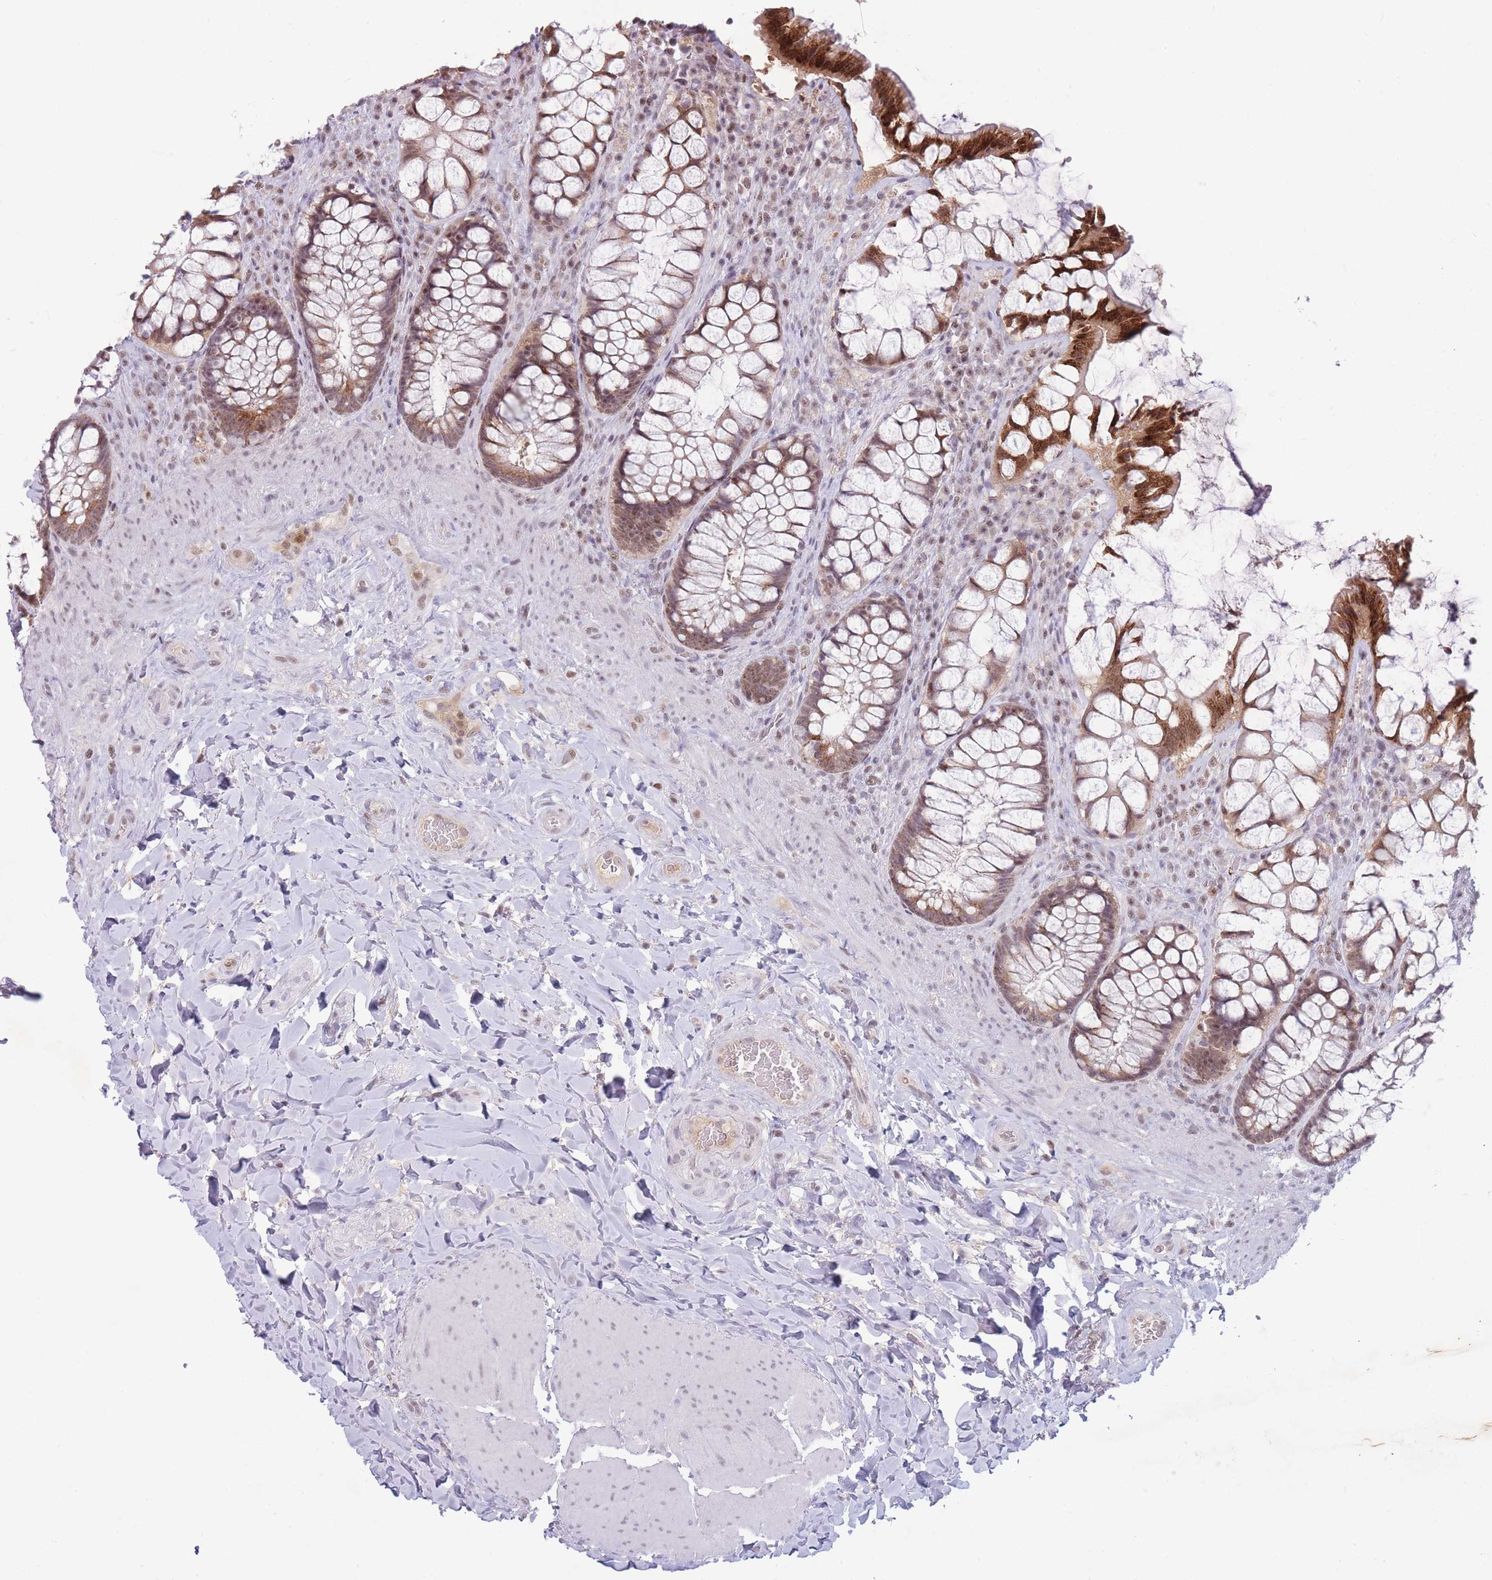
{"staining": {"intensity": "moderate", "quantity": ">75%", "location": "cytoplasmic/membranous,nuclear"}, "tissue": "rectum", "cell_type": "Glandular cells", "image_type": "normal", "snomed": [{"axis": "morphology", "description": "Normal tissue, NOS"}, {"axis": "topography", "description": "Rectum"}], "caption": "Immunohistochemical staining of unremarkable rectum demonstrates medium levels of moderate cytoplasmic/membranous,nuclear expression in about >75% of glandular cells.", "gene": "ARID3B", "patient": {"sex": "female", "age": 58}}